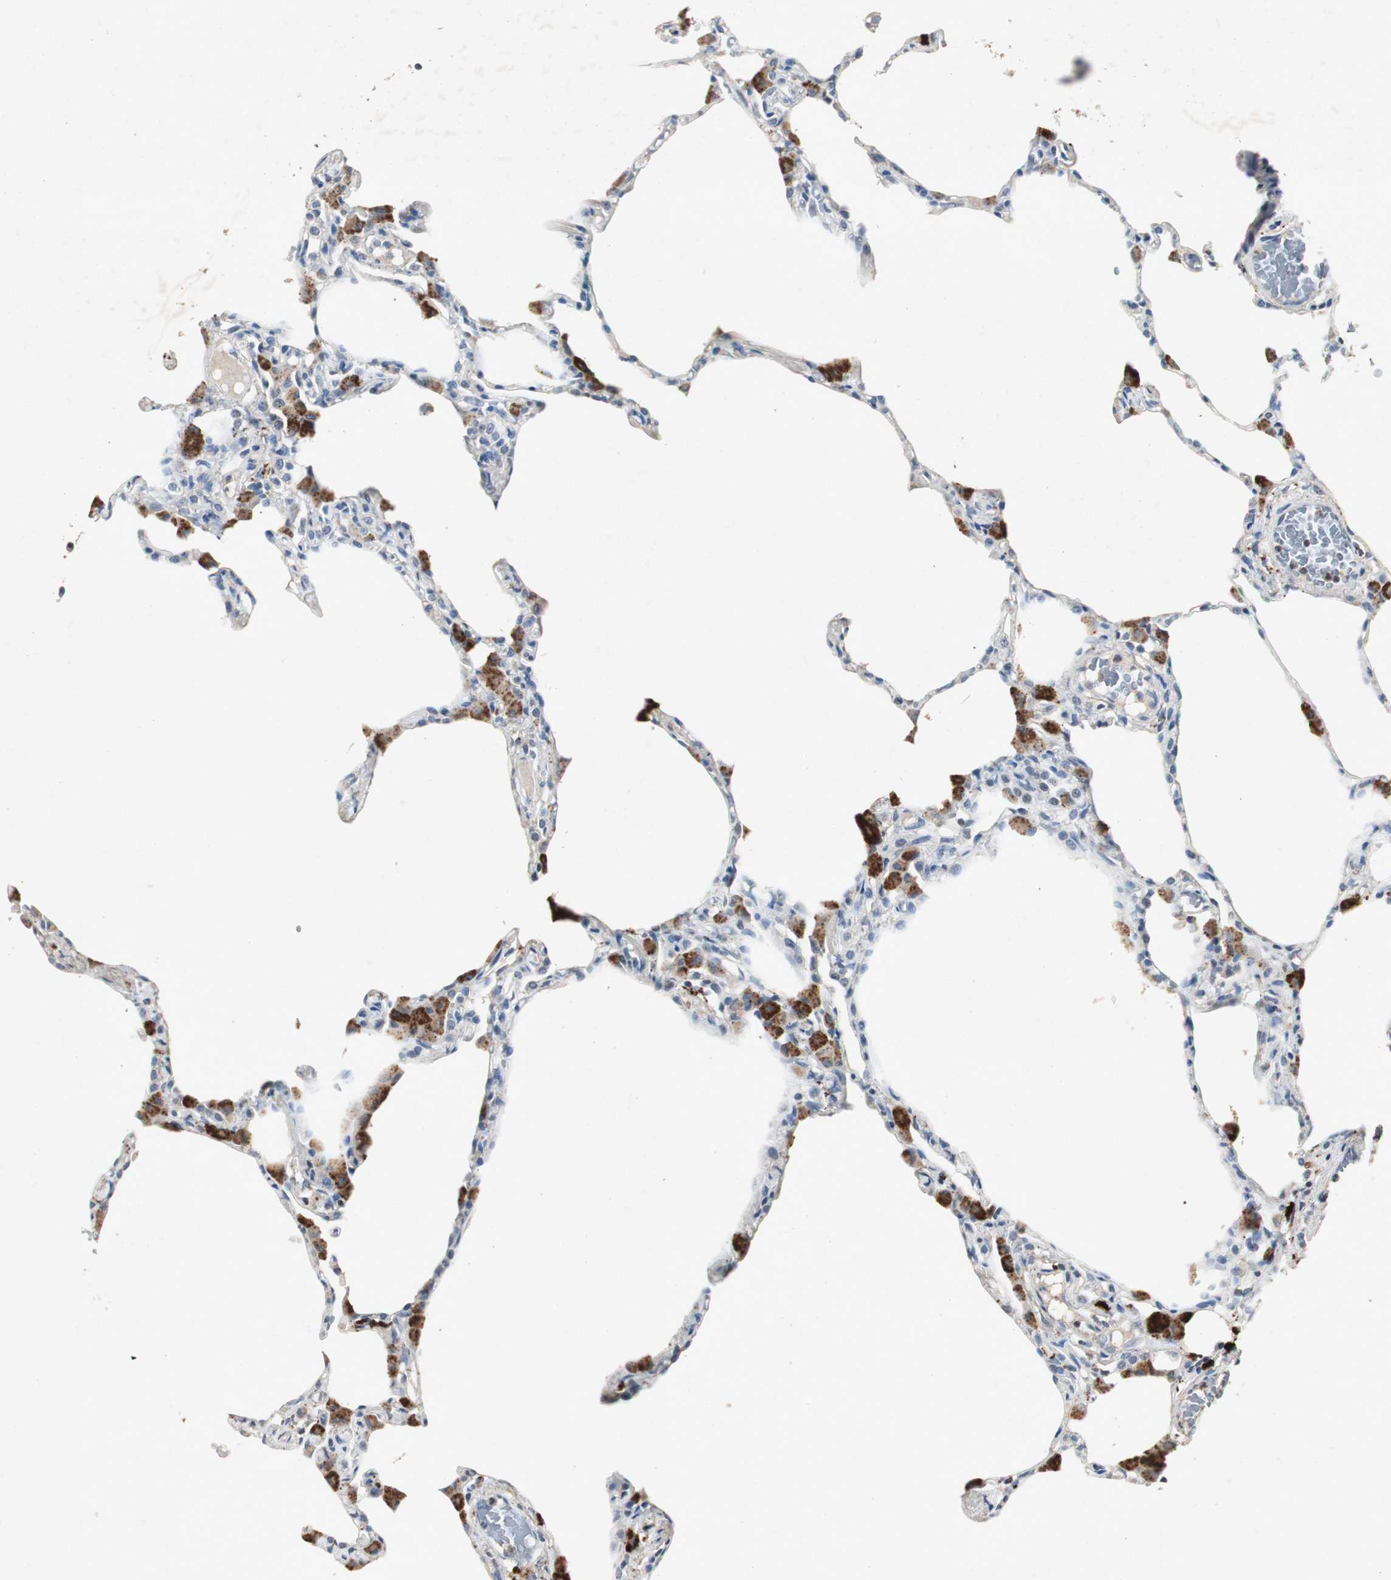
{"staining": {"intensity": "negative", "quantity": "none", "location": "none"}, "tissue": "lung", "cell_type": "Alveolar cells", "image_type": "normal", "snomed": [{"axis": "morphology", "description": "Normal tissue, NOS"}, {"axis": "topography", "description": "Lung"}], "caption": "Immunohistochemistry histopathology image of normal human lung stained for a protein (brown), which displays no staining in alveolar cells.", "gene": "ADNP2", "patient": {"sex": "female", "age": 49}}